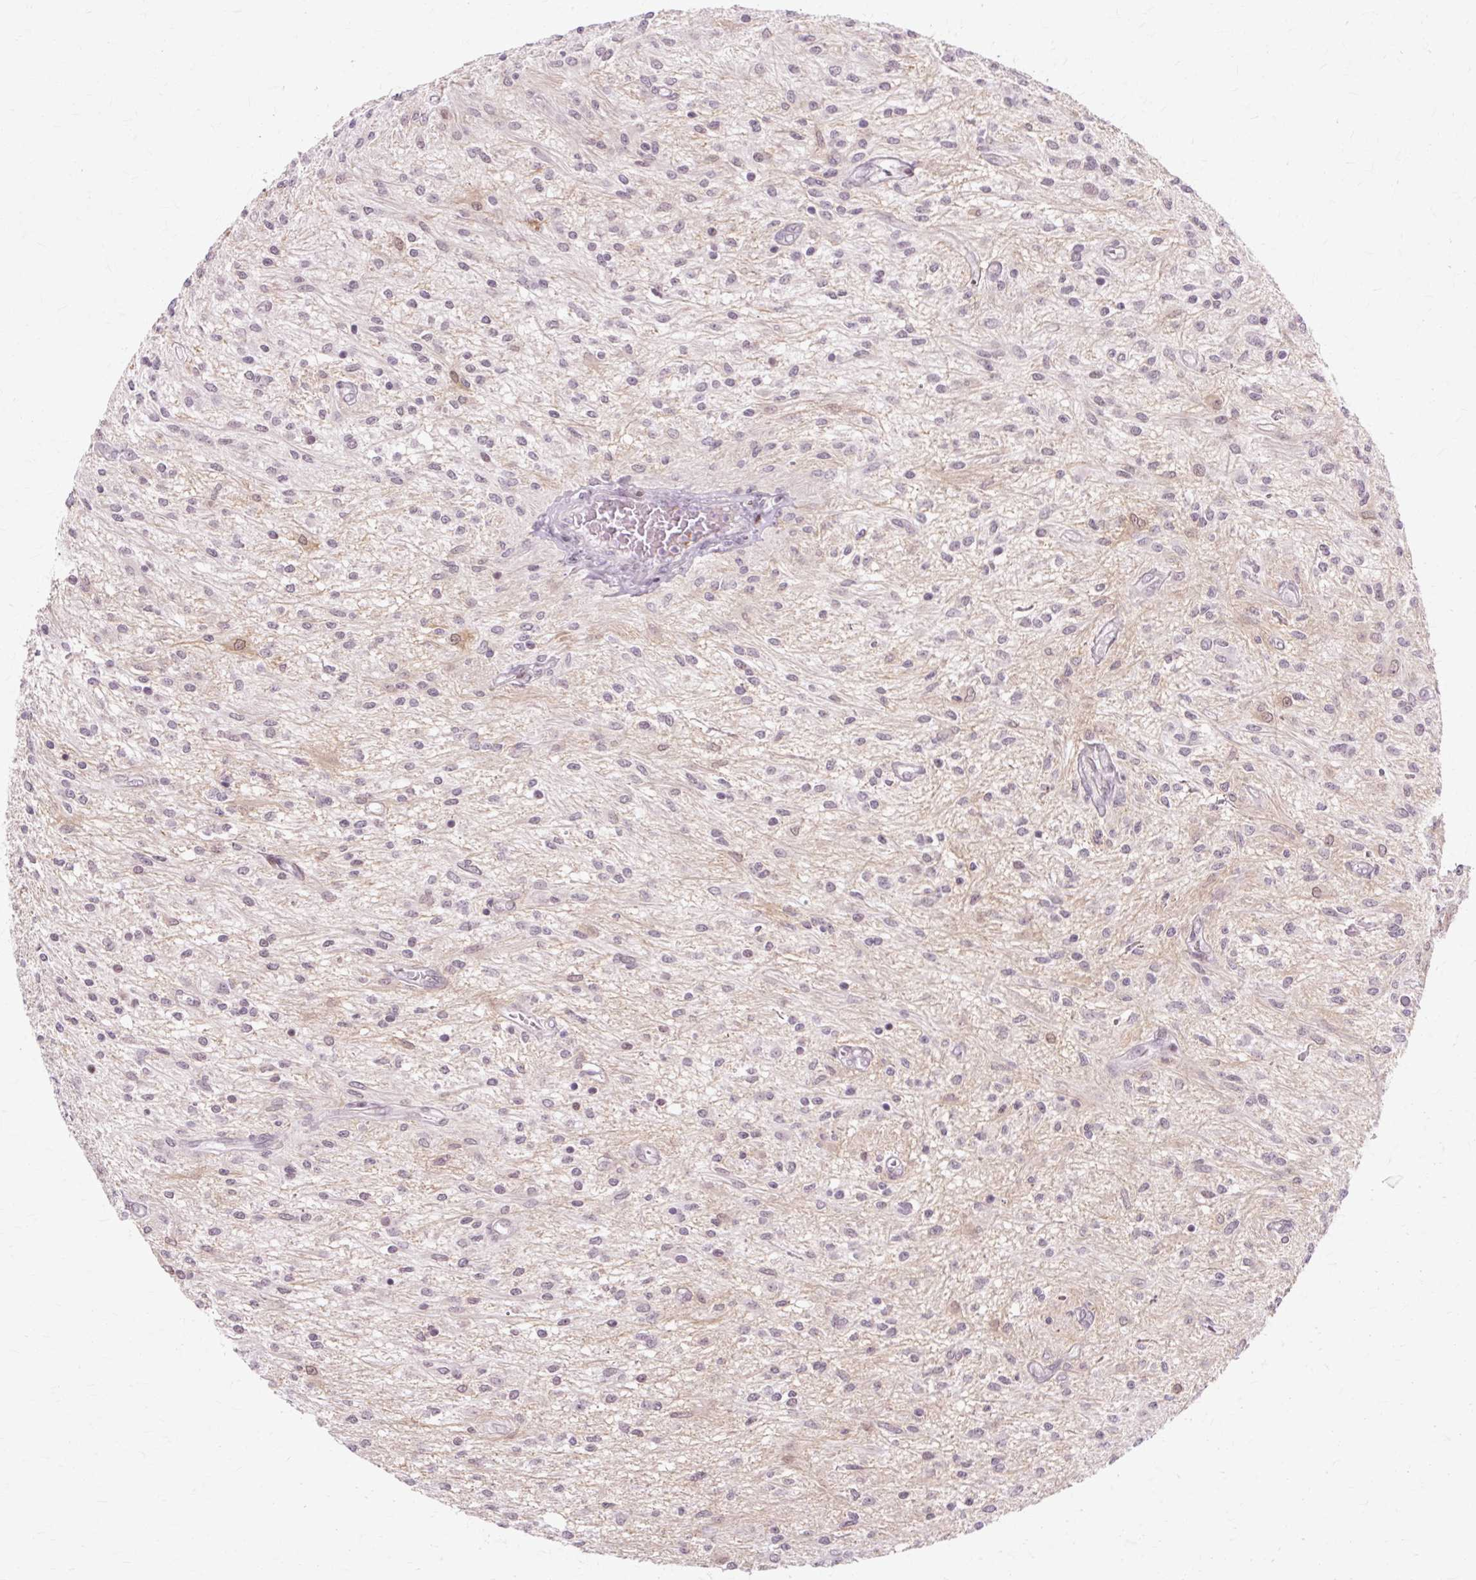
{"staining": {"intensity": "negative", "quantity": "none", "location": "none"}, "tissue": "glioma", "cell_type": "Tumor cells", "image_type": "cancer", "snomed": [{"axis": "morphology", "description": "Glioma, malignant, Low grade"}, {"axis": "topography", "description": "Cerebellum"}], "caption": "DAB (3,3'-diaminobenzidine) immunohistochemical staining of malignant glioma (low-grade) exhibits no significant positivity in tumor cells.", "gene": "ZNF35", "patient": {"sex": "female", "age": 14}}